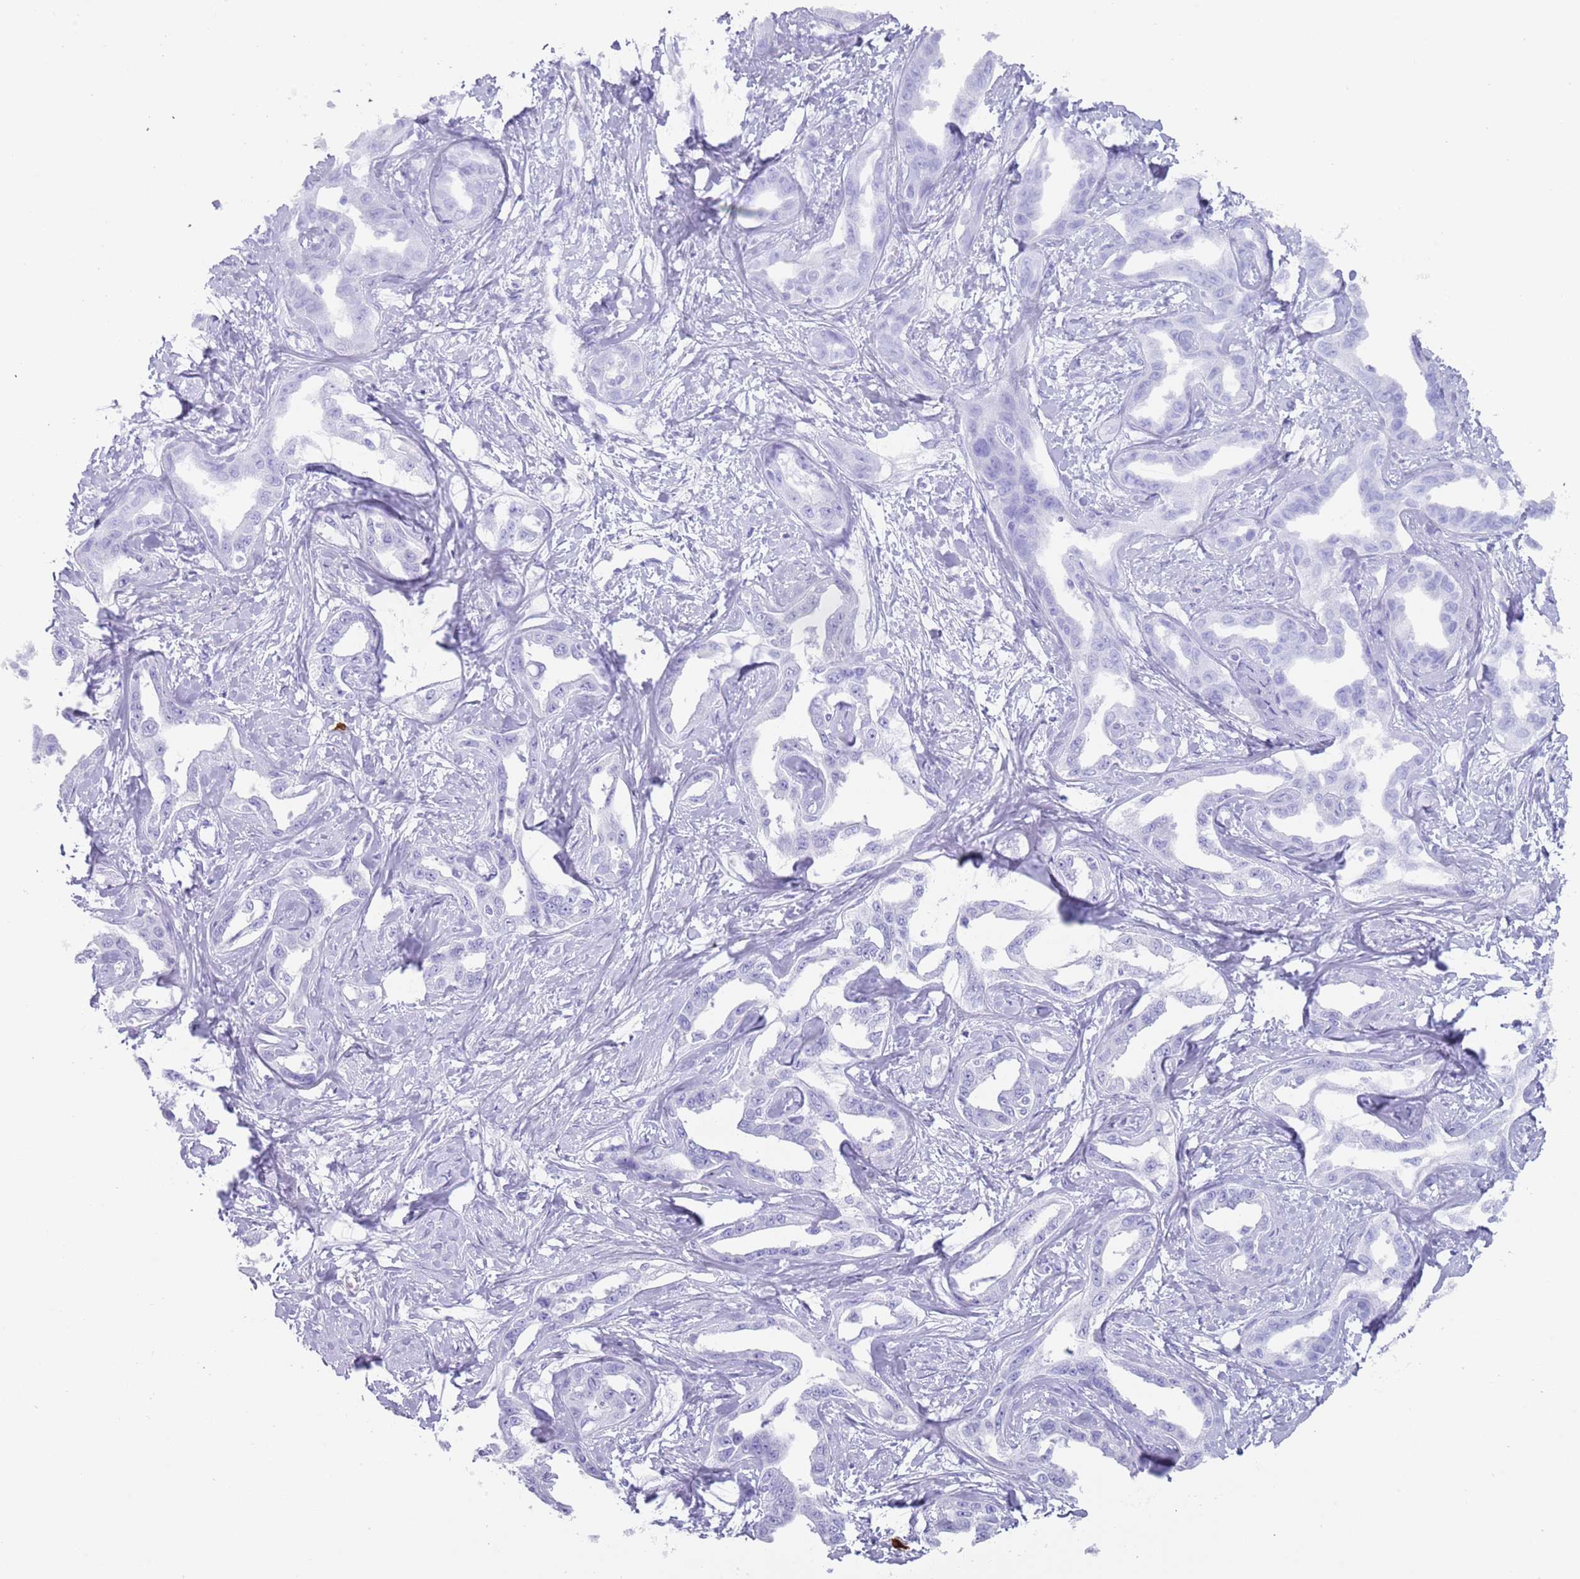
{"staining": {"intensity": "negative", "quantity": "none", "location": "none"}, "tissue": "liver cancer", "cell_type": "Tumor cells", "image_type": "cancer", "snomed": [{"axis": "morphology", "description": "Cholangiocarcinoma"}, {"axis": "topography", "description": "Liver"}], "caption": "Immunohistochemistry (IHC) micrograph of human liver cancer stained for a protein (brown), which demonstrates no positivity in tumor cells.", "gene": "MYADML2", "patient": {"sex": "male", "age": 59}}